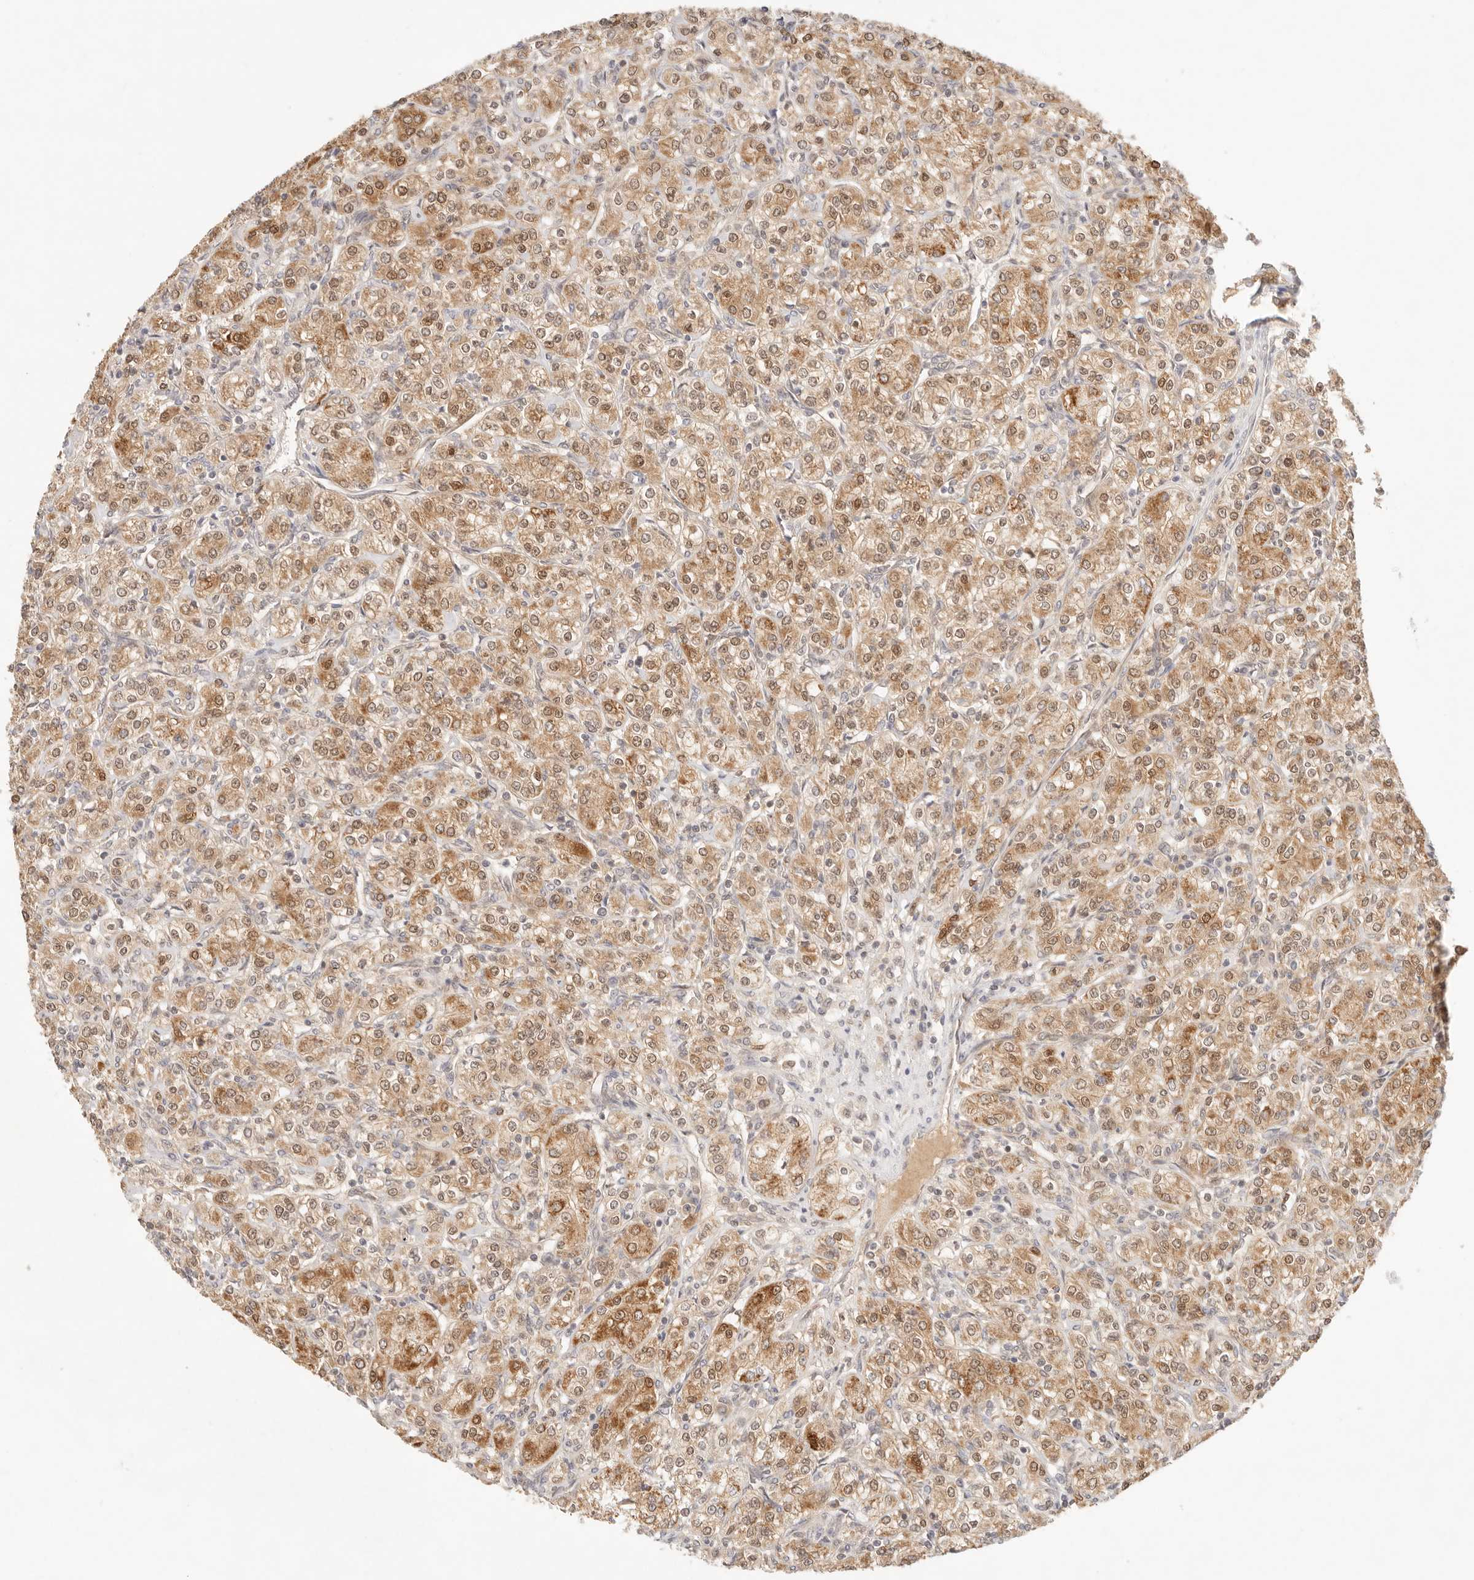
{"staining": {"intensity": "moderate", "quantity": ">75%", "location": "cytoplasmic/membranous"}, "tissue": "renal cancer", "cell_type": "Tumor cells", "image_type": "cancer", "snomed": [{"axis": "morphology", "description": "Adenocarcinoma, NOS"}, {"axis": "topography", "description": "Kidney"}], "caption": "Protein analysis of renal adenocarcinoma tissue displays moderate cytoplasmic/membranous staining in approximately >75% of tumor cells.", "gene": "COA6", "patient": {"sex": "male", "age": 77}}